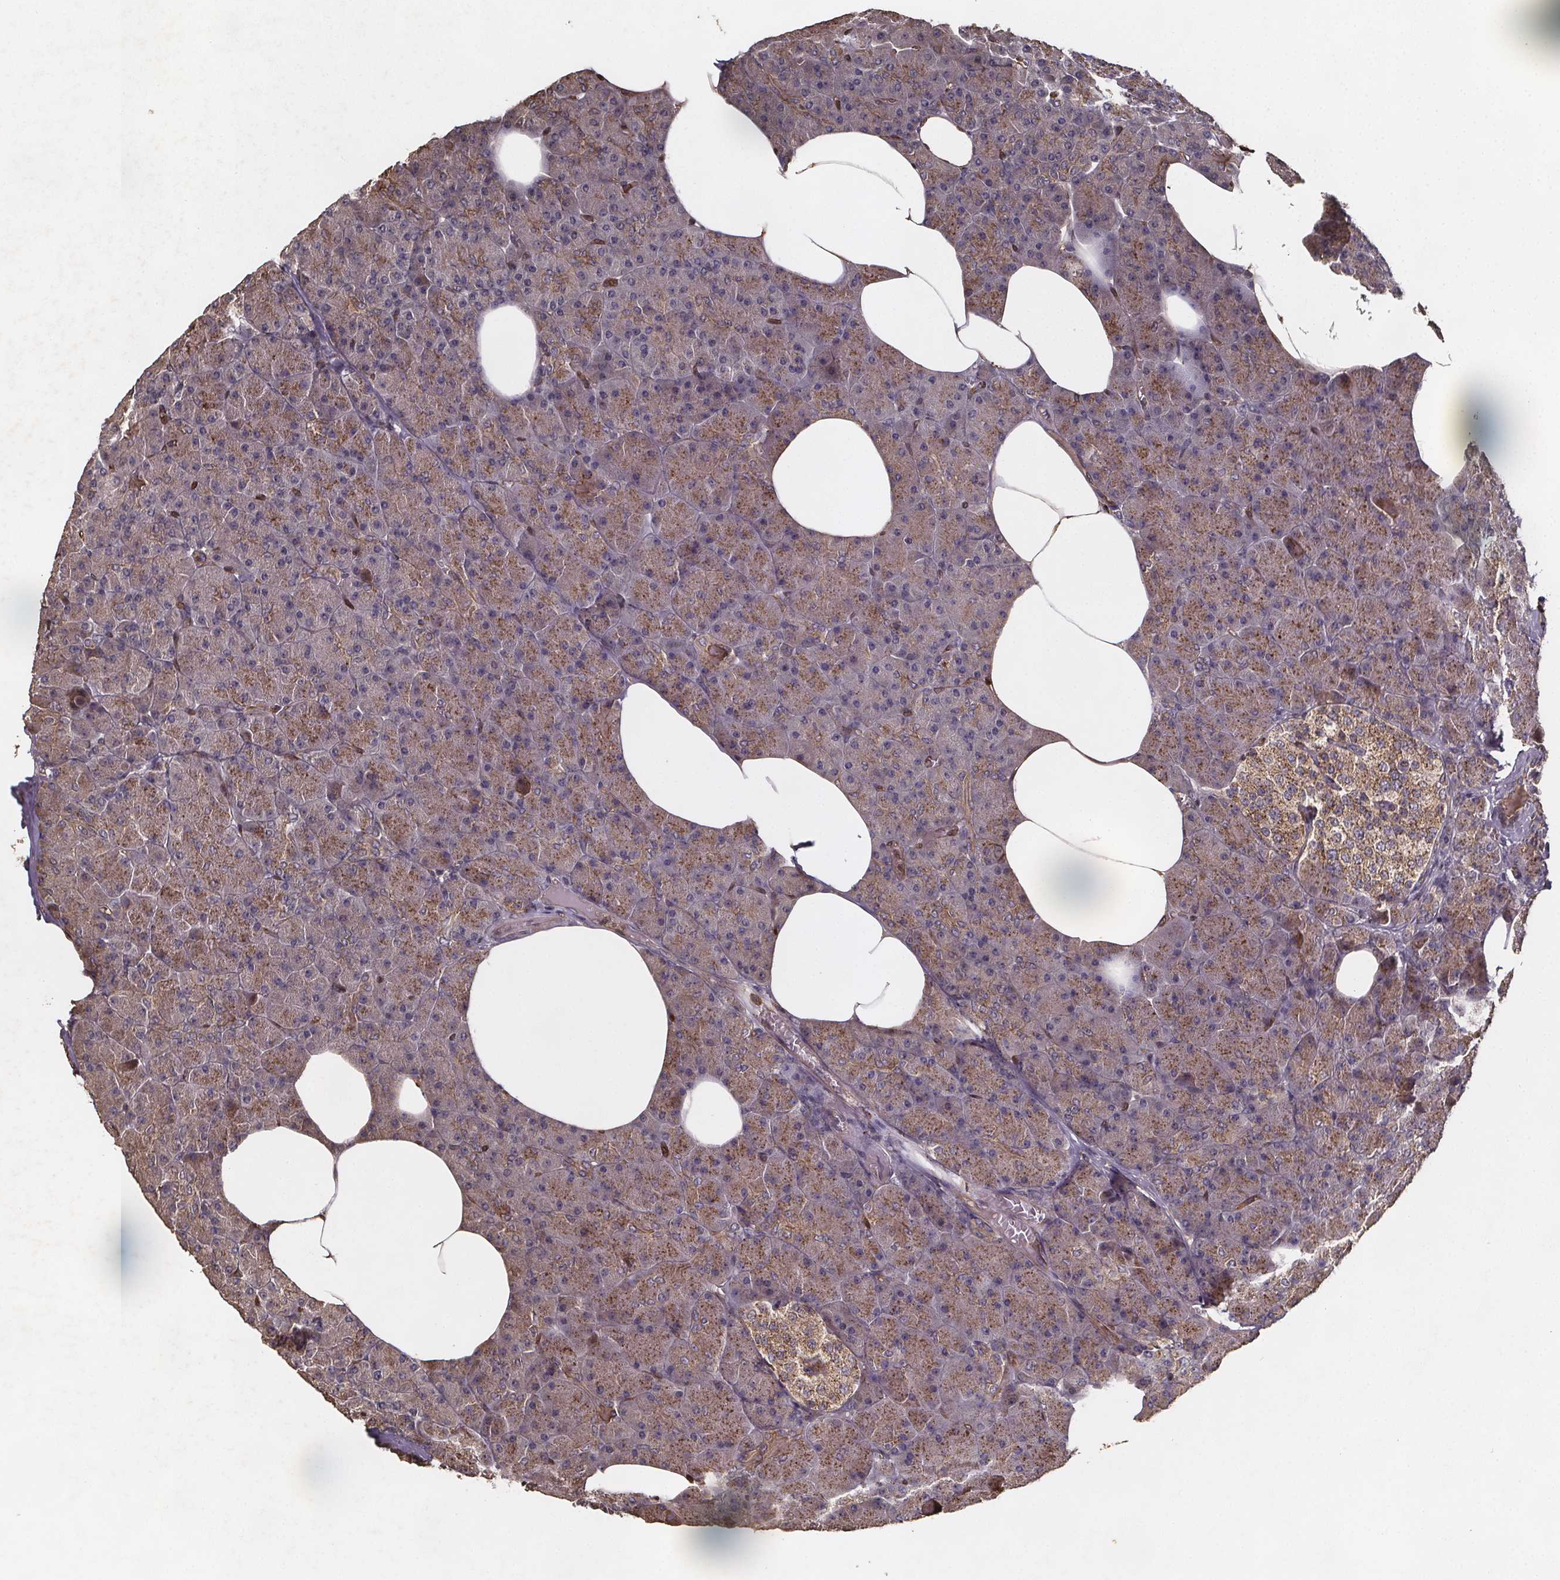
{"staining": {"intensity": "moderate", "quantity": "25%-75%", "location": "cytoplasmic/membranous"}, "tissue": "pancreas", "cell_type": "Exocrine glandular cells", "image_type": "normal", "snomed": [{"axis": "morphology", "description": "Normal tissue, NOS"}, {"axis": "topography", "description": "Pancreas"}], "caption": "The immunohistochemical stain shows moderate cytoplasmic/membranous positivity in exocrine glandular cells of unremarkable pancreas.", "gene": "ZNF879", "patient": {"sex": "female", "age": 45}}